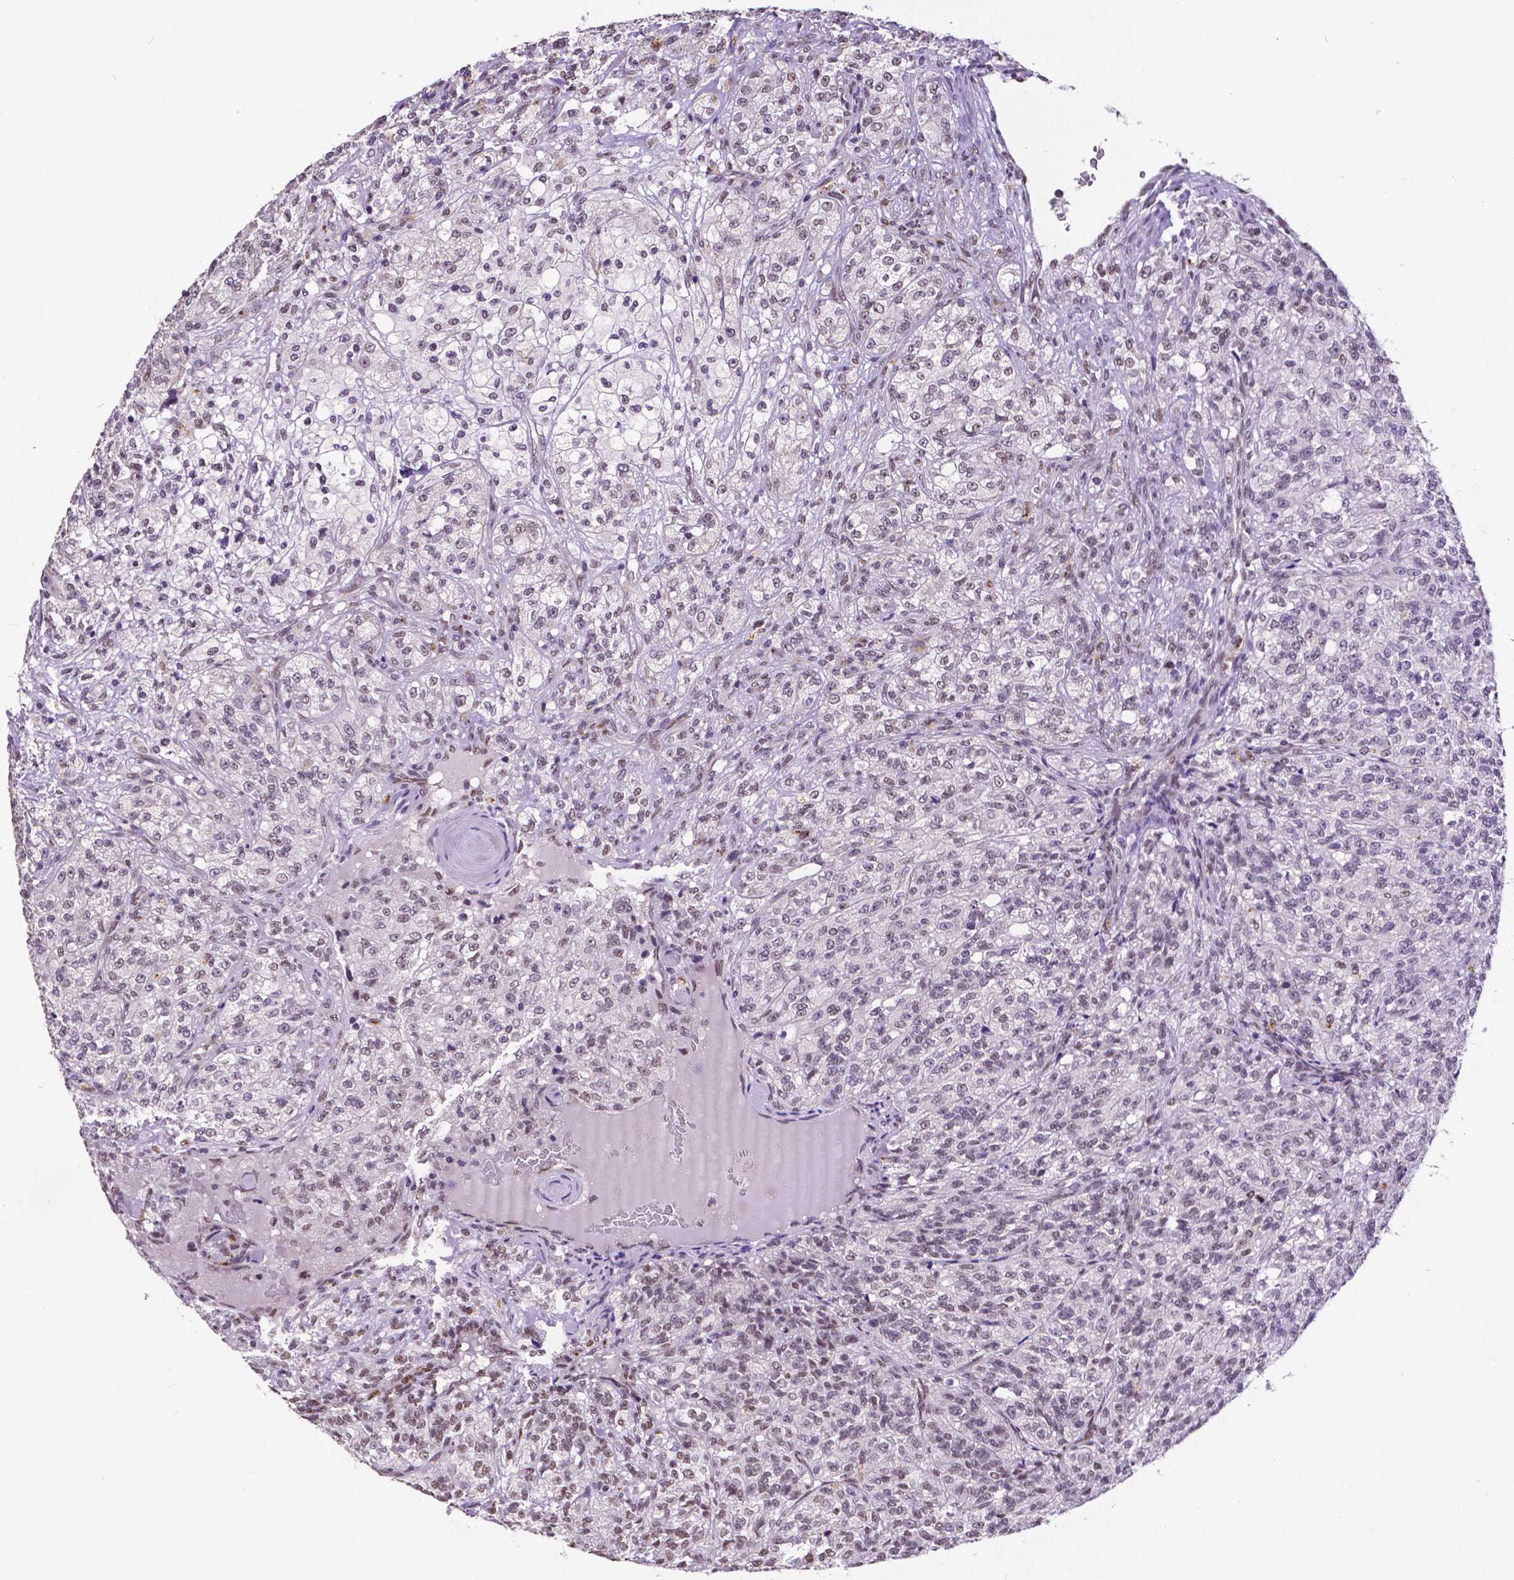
{"staining": {"intensity": "moderate", "quantity": "<25%", "location": "nuclear"}, "tissue": "renal cancer", "cell_type": "Tumor cells", "image_type": "cancer", "snomed": [{"axis": "morphology", "description": "Adenocarcinoma, NOS"}, {"axis": "topography", "description": "Kidney"}], "caption": "This micrograph exhibits renal adenocarcinoma stained with immunohistochemistry to label a protein in brown. The nuclear of tumor cells show moderate positivity for the protein. Nuclei are counter-stained blue.", "gene": "ATRX", "patient": {"sex": "female", "age": 63}}